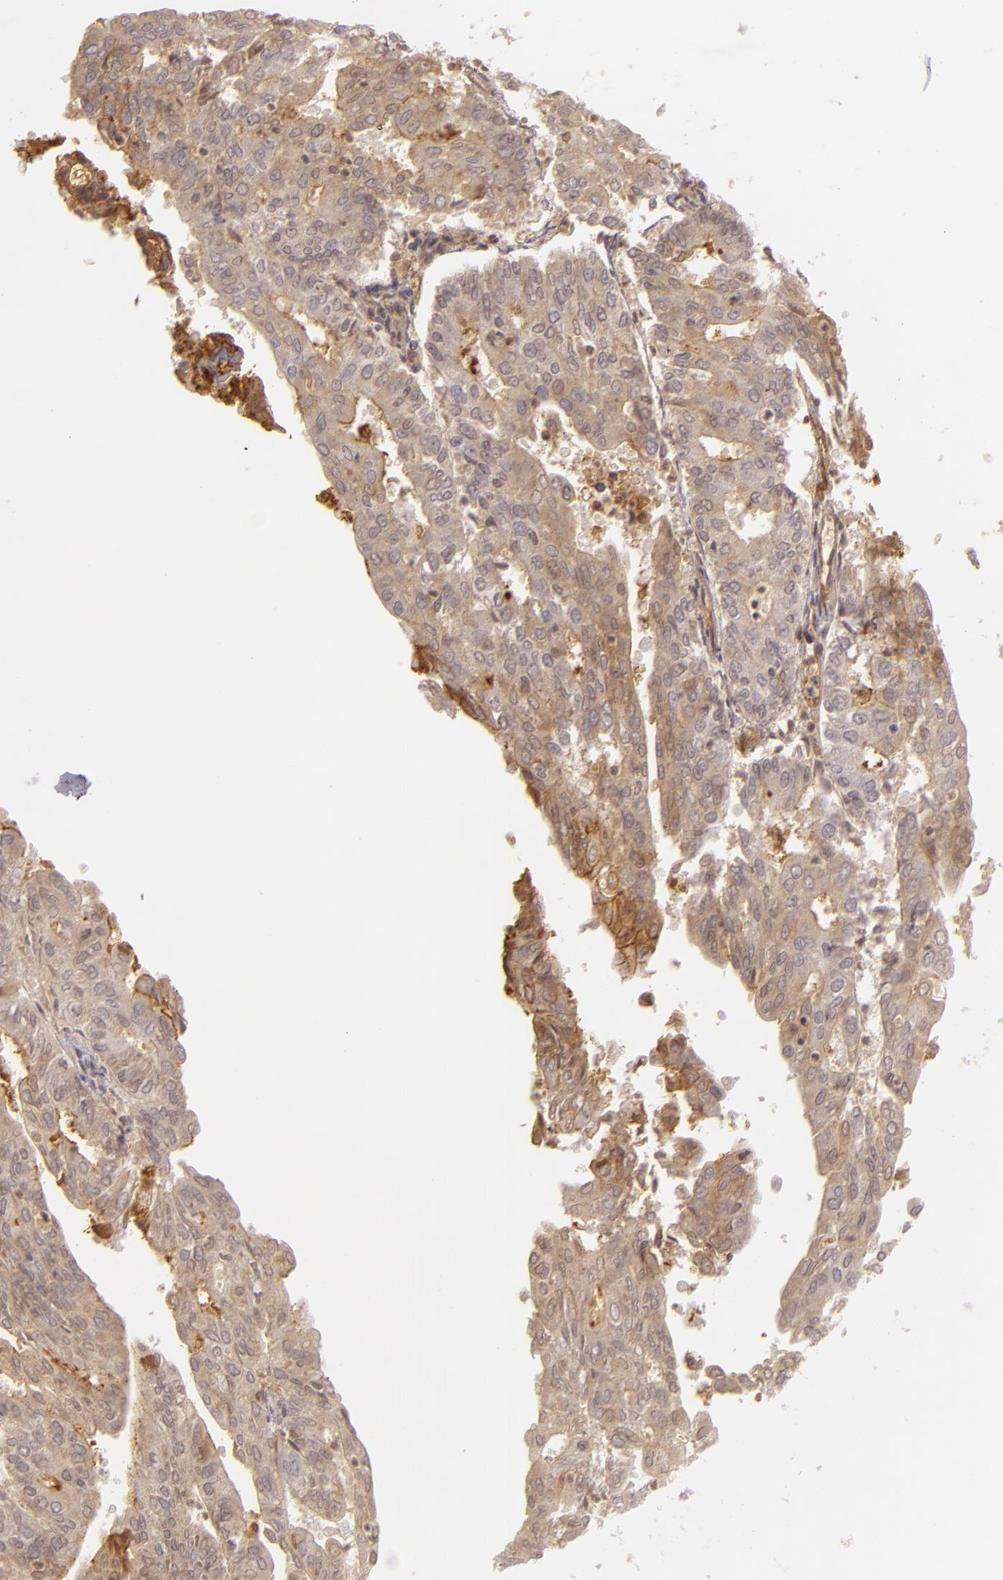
{"staining": {"intensity": "weak", "quantity": ">75%", "location": "cytoplasmic/membranous"}, "tissue": "endometrial cancer", "cell_type": "Tumor cells", "image_type": "cancer", "snomed": [{"axis": "morphology", "description": "Adenocarcinoma, NOS"}, {"axis": "topography", "description": "Endometrium"}], "caption": "Endometrial cancer (adenocarcinoma) stained with DAB (3,3'-diaminobenzidine) immunohistochemistry reveals low levels of weak cytoplasmic/membranous positivity in approximately >75% of tumor cells.", "gene": "CD59", "patient": {"sex": "female", "age": 79}}